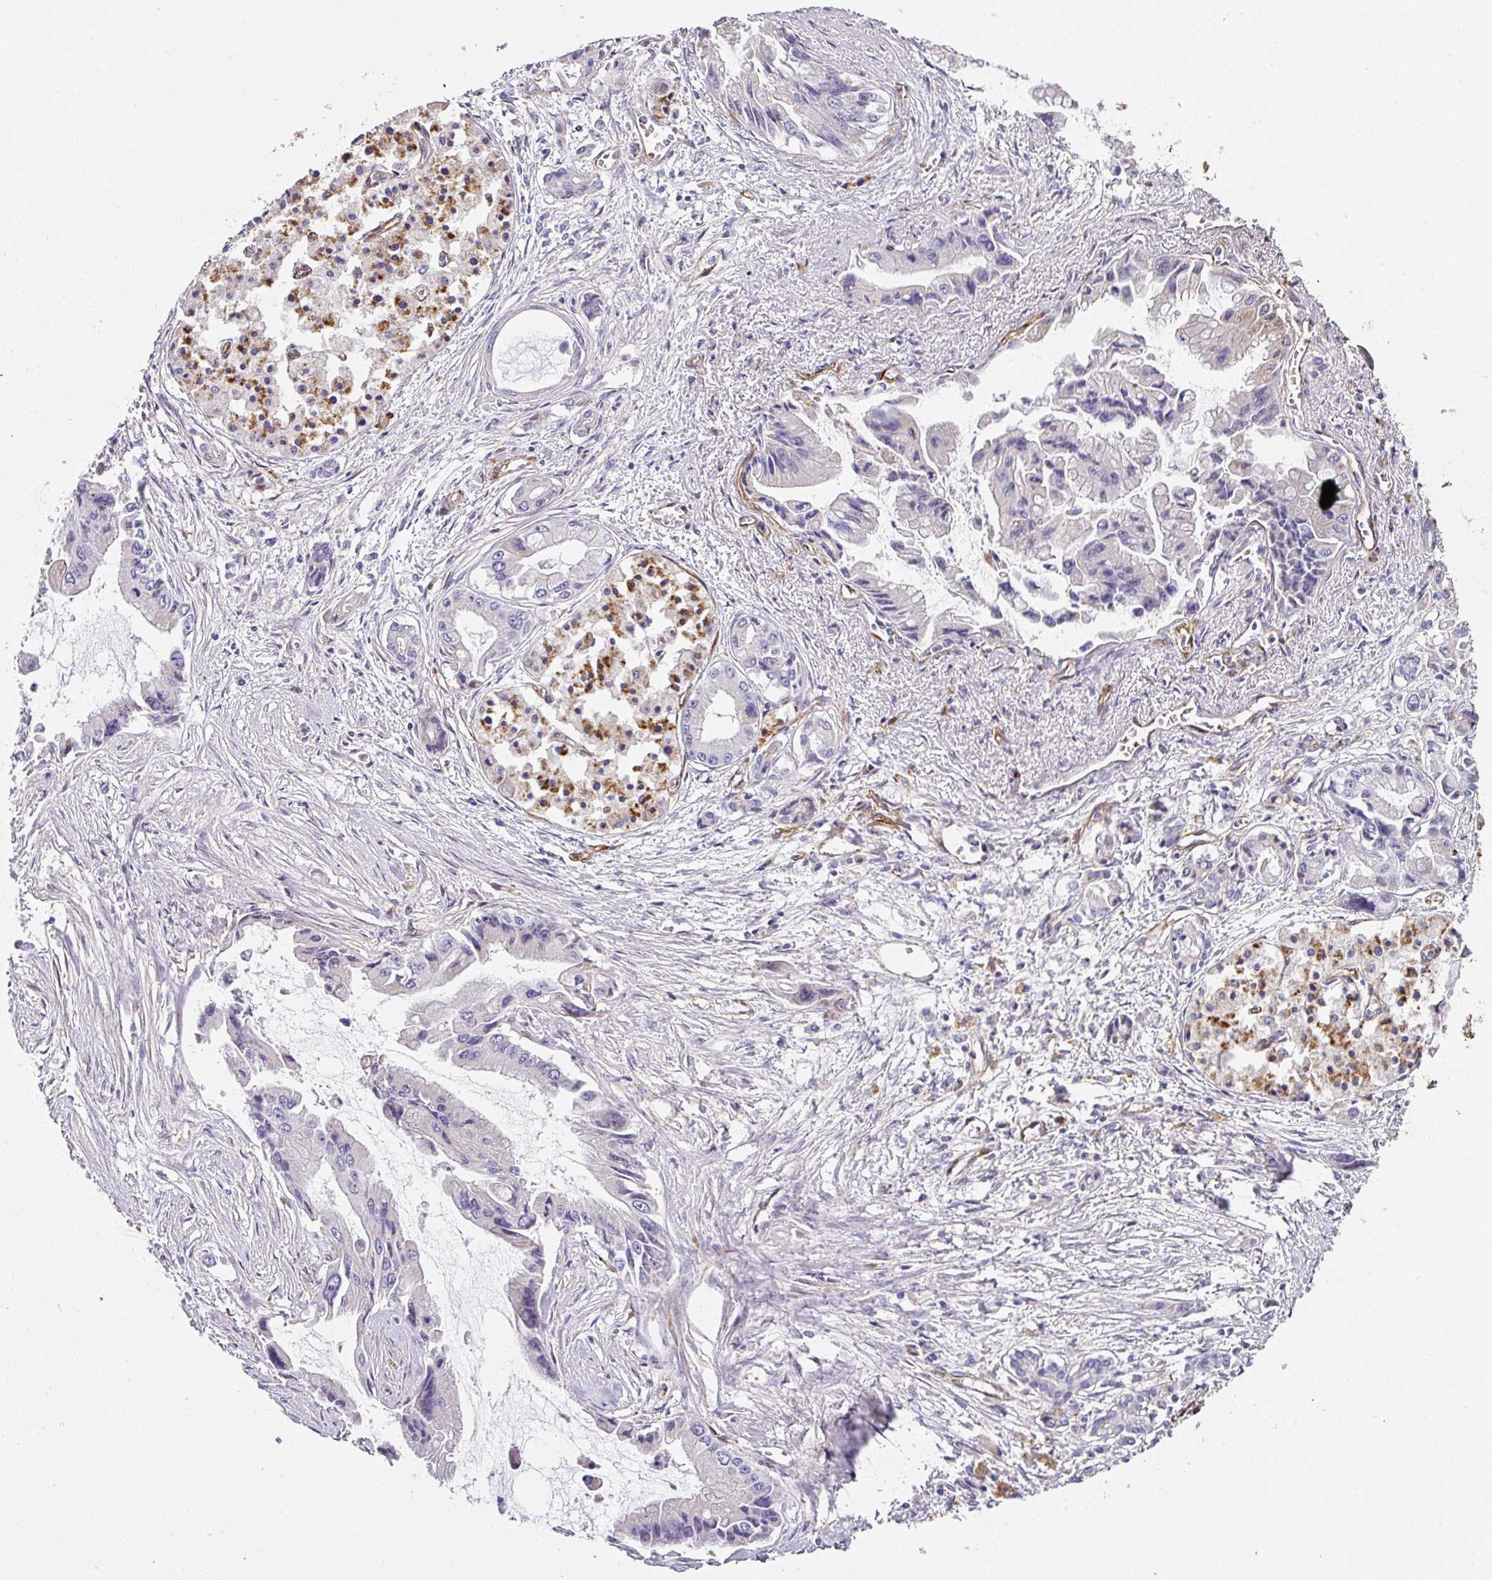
{"staining": {"intensity": "negative", "quantity": "none", "location": "none"}, "tissue": "pancreatic cancer", "cell_type": "Tumor cells", "image_type": "cancer", "snomed": [{"axis": "morphology", "description": "Adenocarcinoma, NOS"}, {"axis": "topography", "description": "Pancreas"}], "caption": "DAB (3,3'-diaminobenzidine) immunohistochemical staining of pancreatic cancer (adenocarcinoma) demonstrates no significant expression in tumor cells.", "gene": "SLC25A17", "patient": {"sex": "male", "age": 84}}